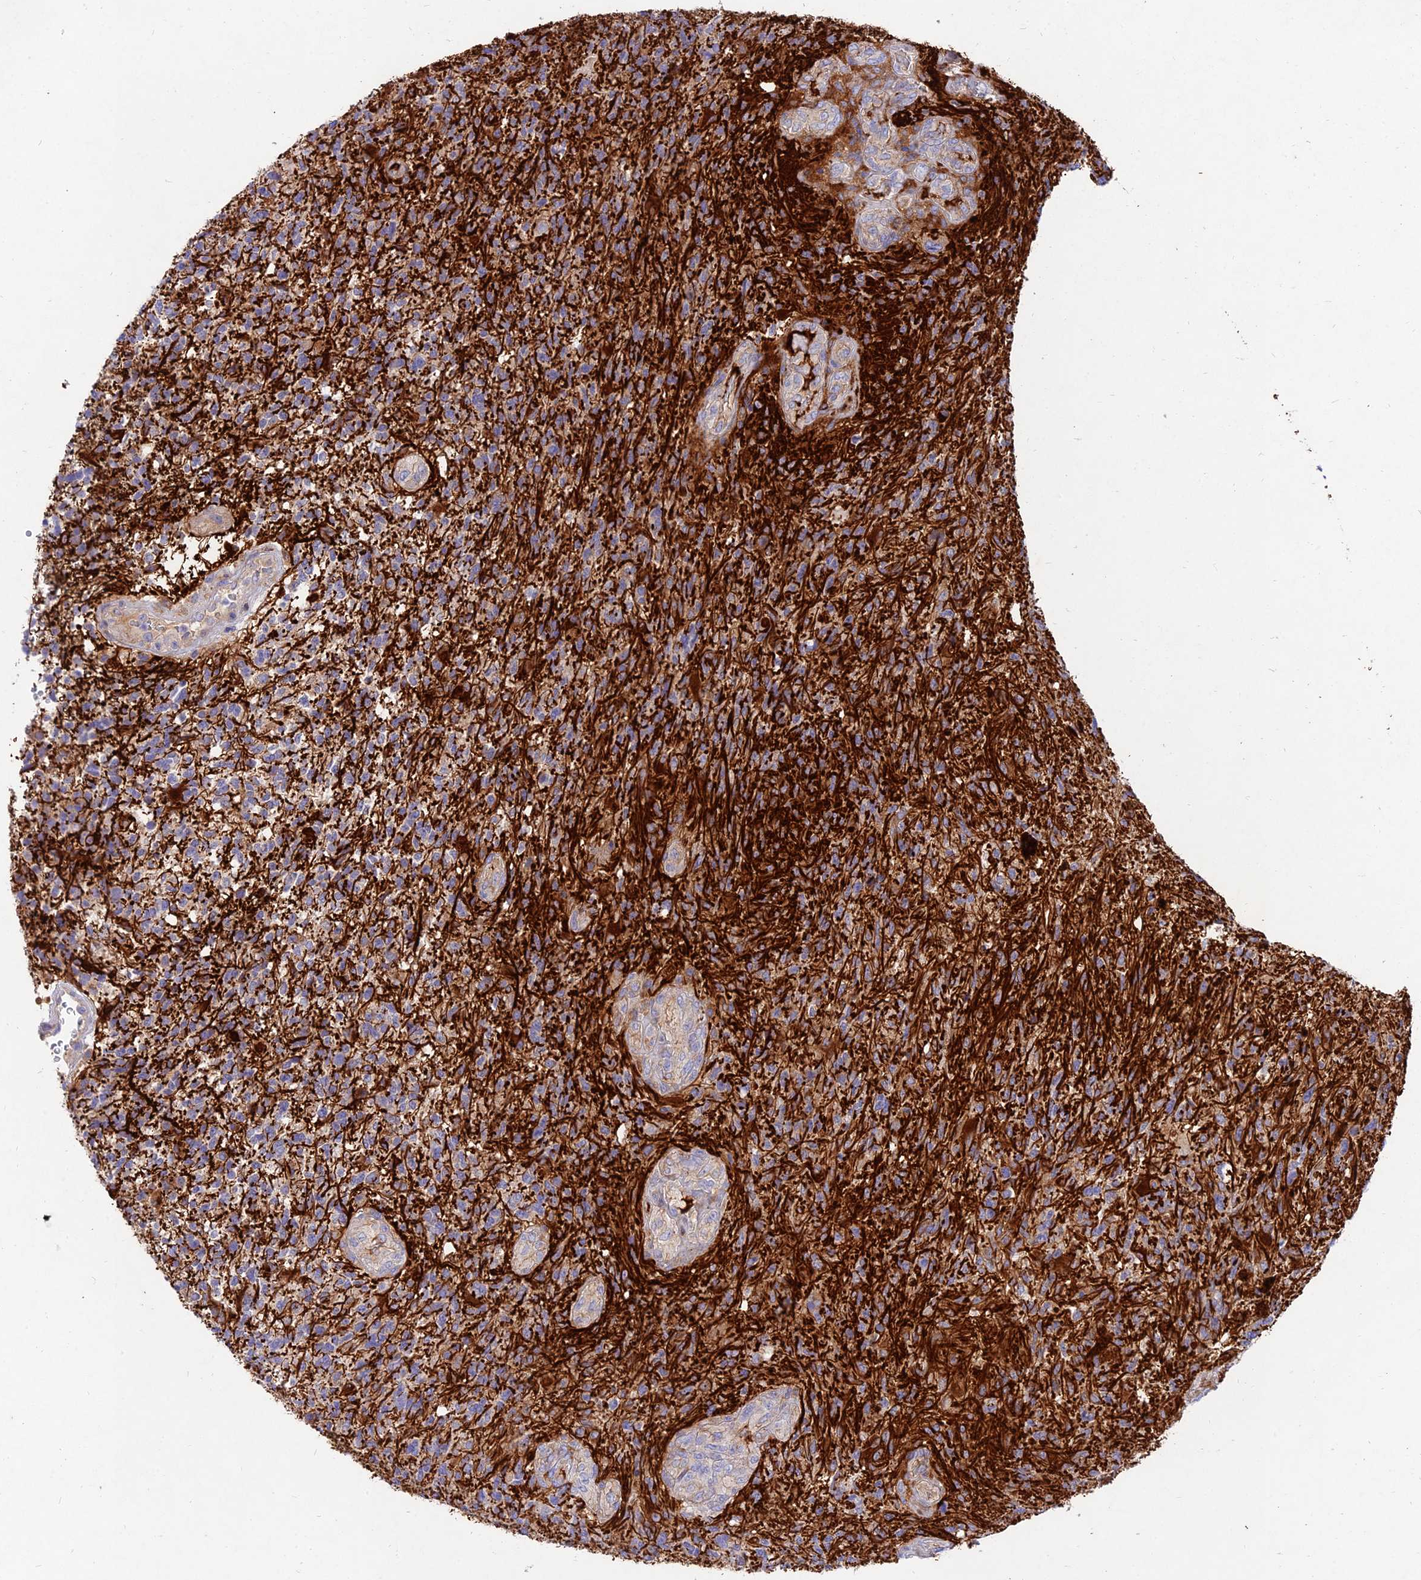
{"staining": {"intensity": "strong", "quantity": "<25%", "location": "cytoplasmic/membranous"}, "tissue": "glioma", "cell_type": "Tumor cells", "image_type": "cancer", "snomed": [{"axis": "morphology", "description": "Glioma, malignant, High grade"}, {"axis": "topography", "description": "Brain"}], "caption": "Immunohistochemical staining of human glioma reveals medium levels of strong cytoplasmic/membranous protein positivity in about <25% of tumor cells. (Brightfield microscopy of DAB IHC at high magnification).", "gene": "MROH1", "patient": {"sex": "male", "age": 56}}